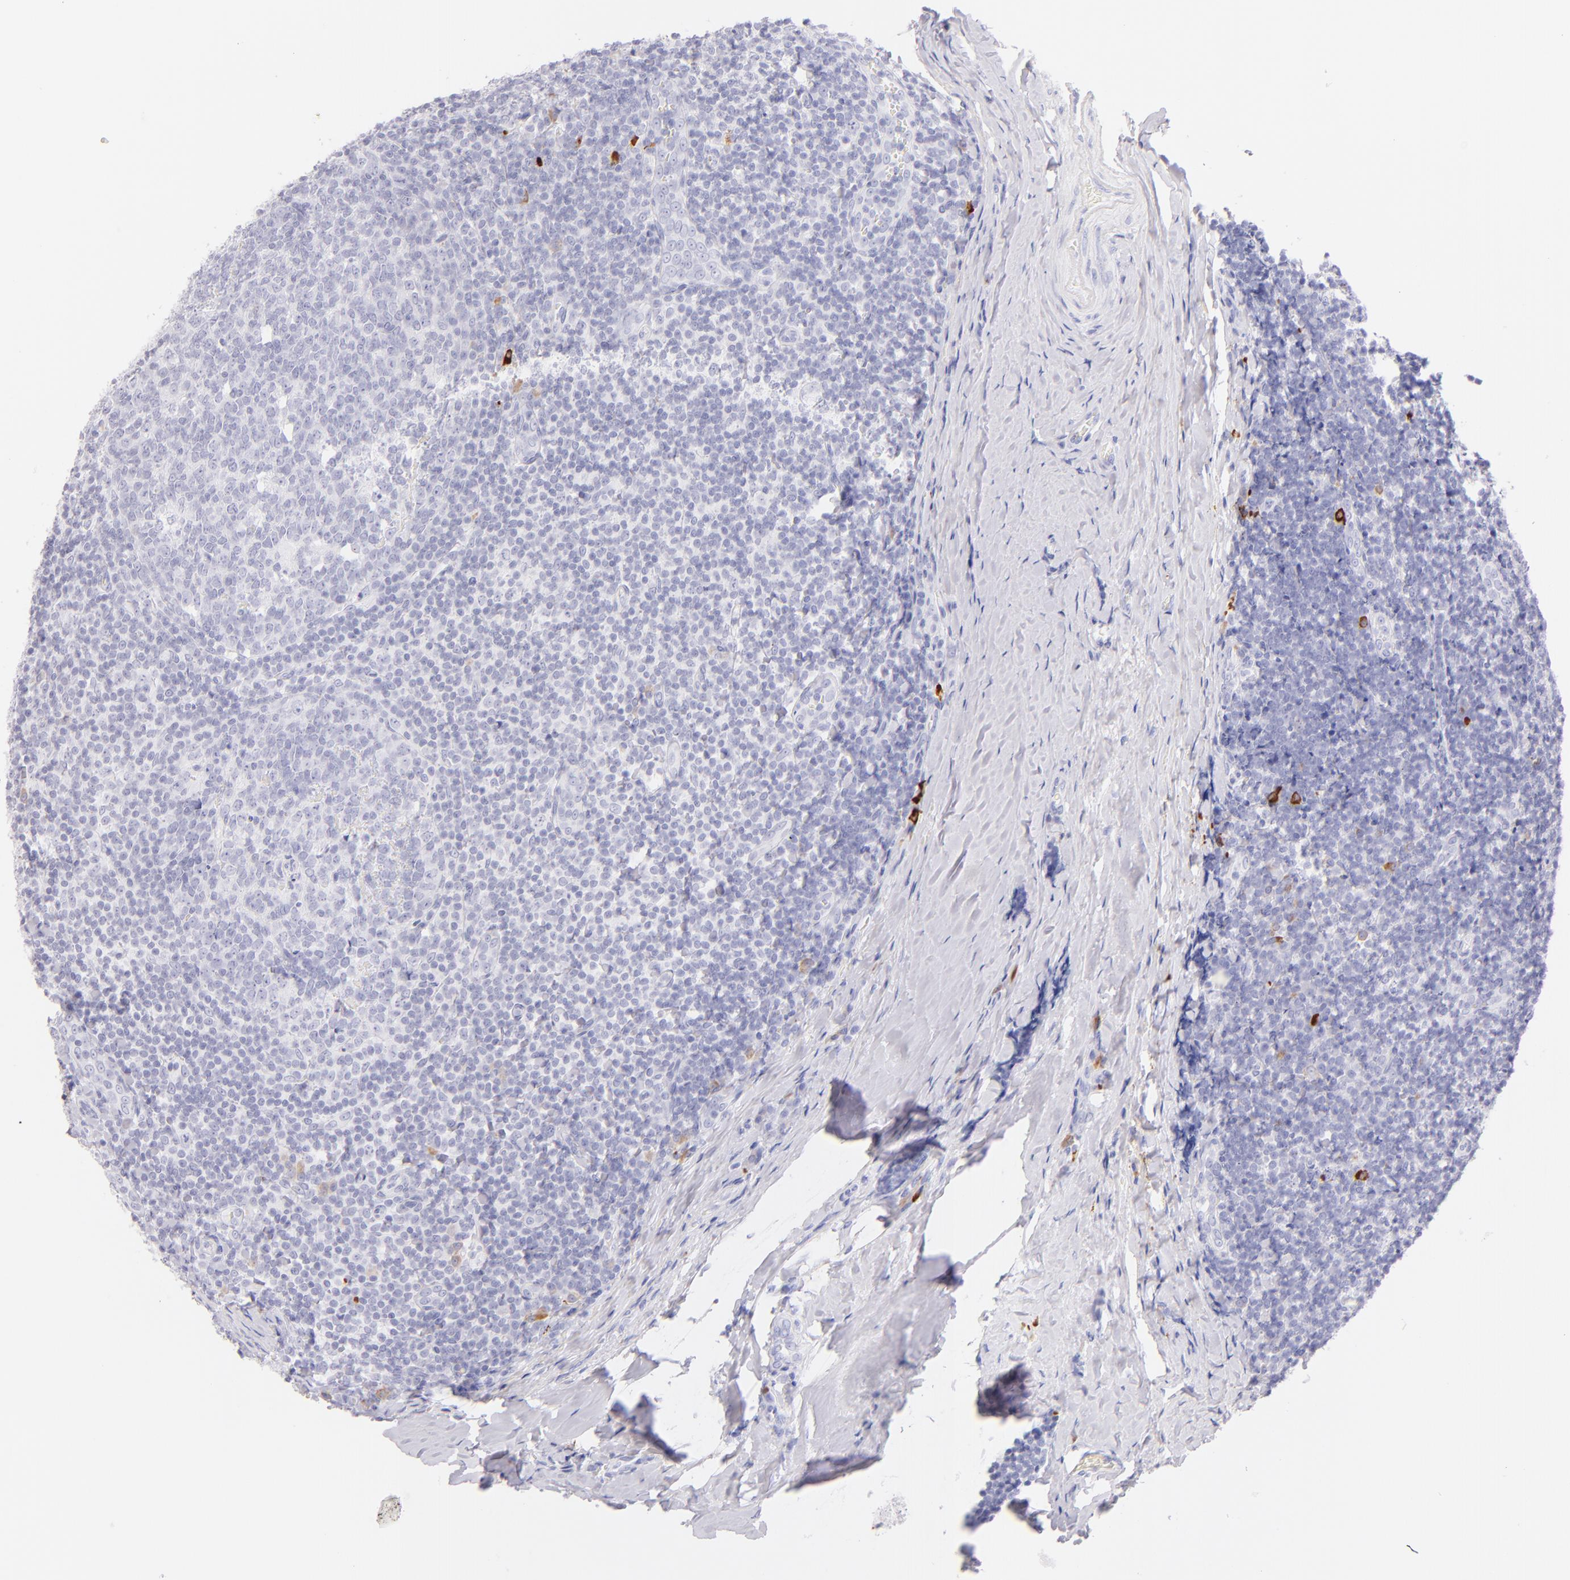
{"staining": {"intensity": "negative", "quantity": "none", "location": "none"}, "tissue": "tonsil", "cell_type": "Germinal center cells", "image_type": "normal", "snomed": [{"axis": "morphology", "description": "Normal tissue, NOS"}, {"axis": "topography", "description": "Tonsil"}], "caption": "A photomicrograph of tonsil stained for a protein shows no brown staining in germinal center cells.", "gene": "SDC1", "patient": {"sex": "male", "age": 31}}